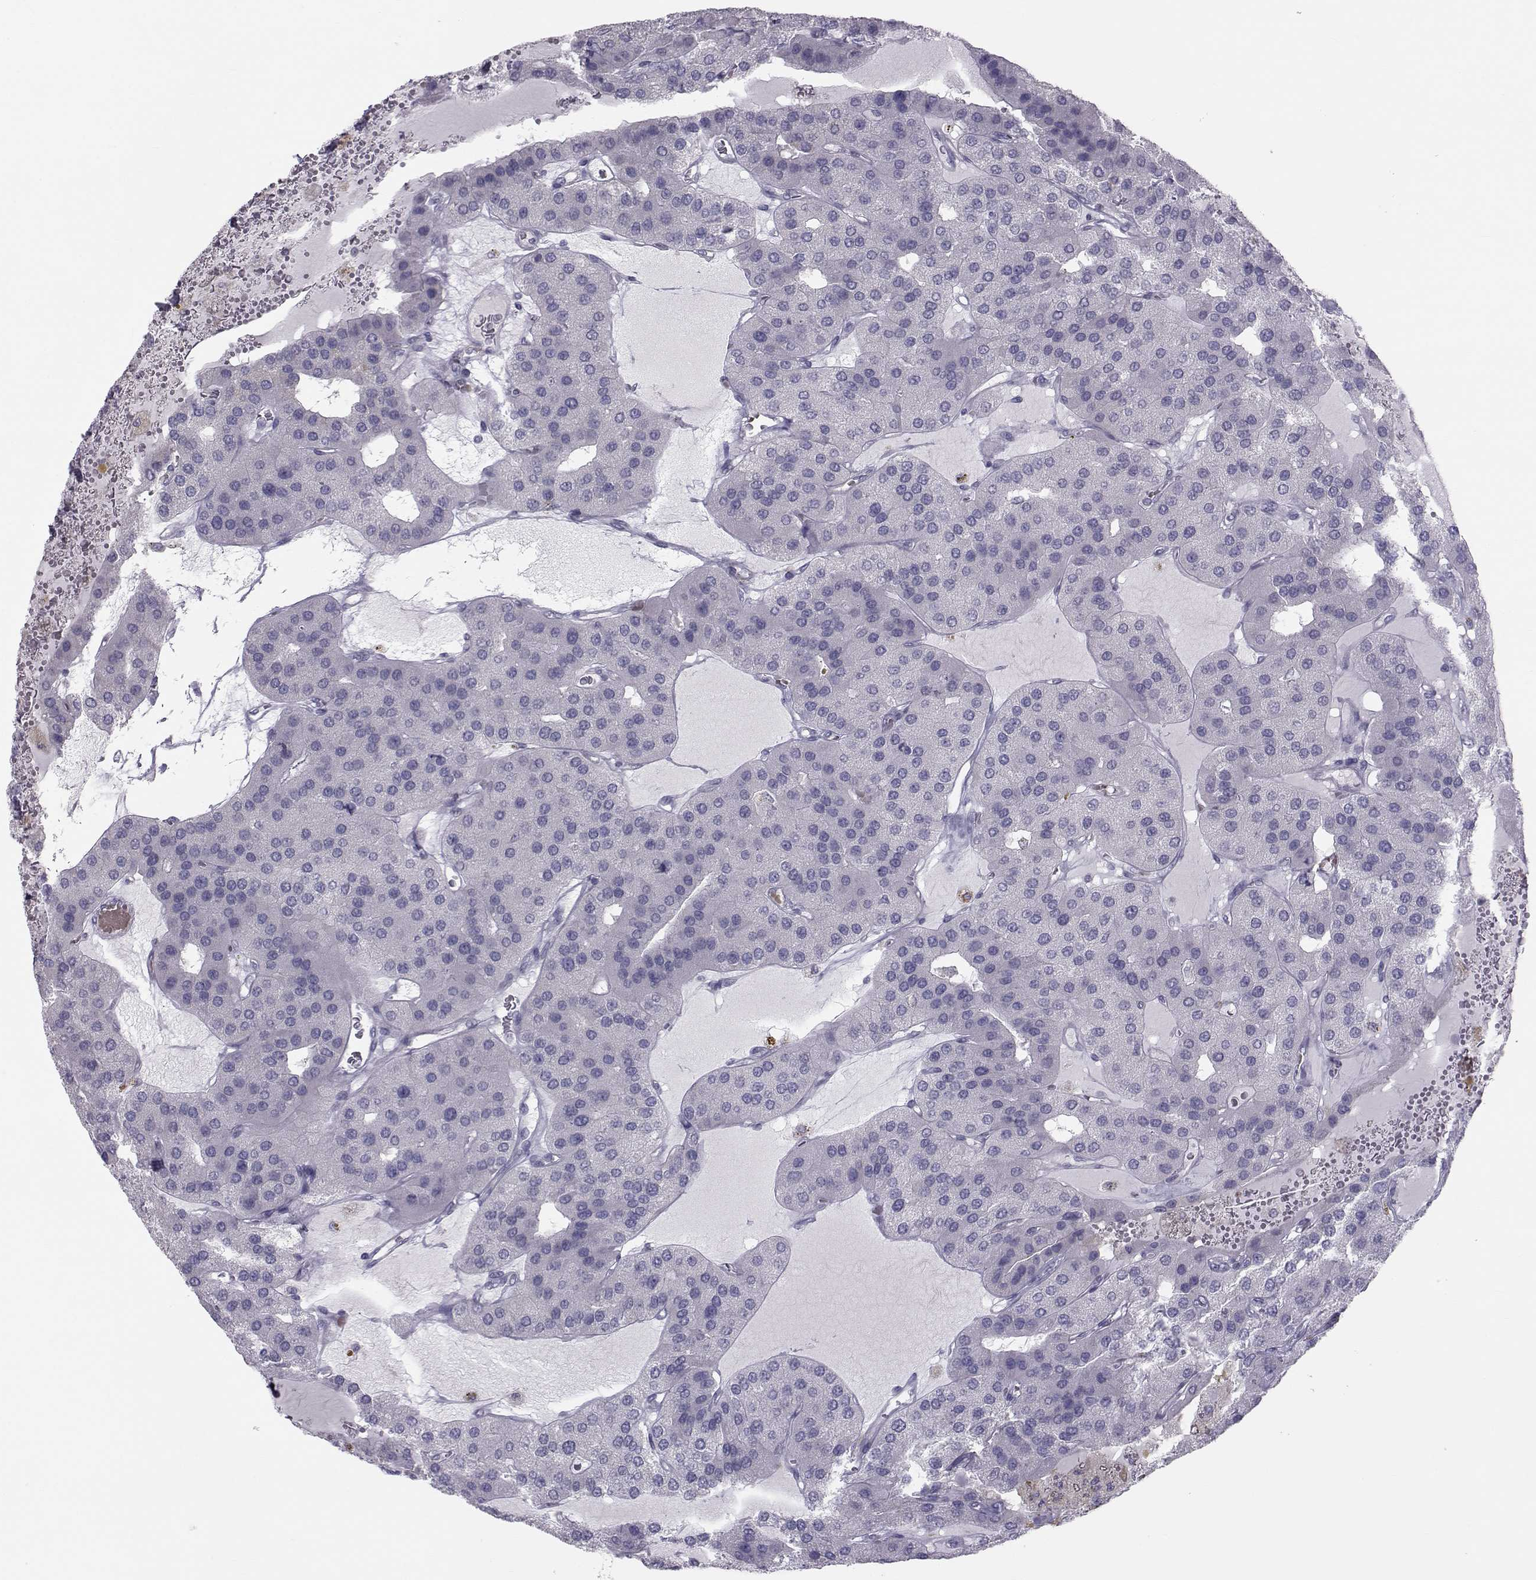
{"staining": {"intensity": "negative", "quantity": "none", "location": "none"}, "tissue": "parathyroid gland", "cell_type": "Glandular cells", "image_type": "normal", "snomed": [{"axis": "morphology", "description": "Normal tissue, NOS"}, {"axis": "morphology", "description": "Adenoma, NOS"}, {"axis": "topography", "description": "Parathyroid gland"}], "caption": "This is a micrograph of immunohistochemistry staining of benign parathyroid gland, which shows no positivity in glandular cells. (DAB (3,3'-diaminobenzidine) immunohistochemistry (IHC) visualized using brightfield microscopy, high magnification).", "gene": "GARIN3", "patient": {"sex": "female", "age": 86}}